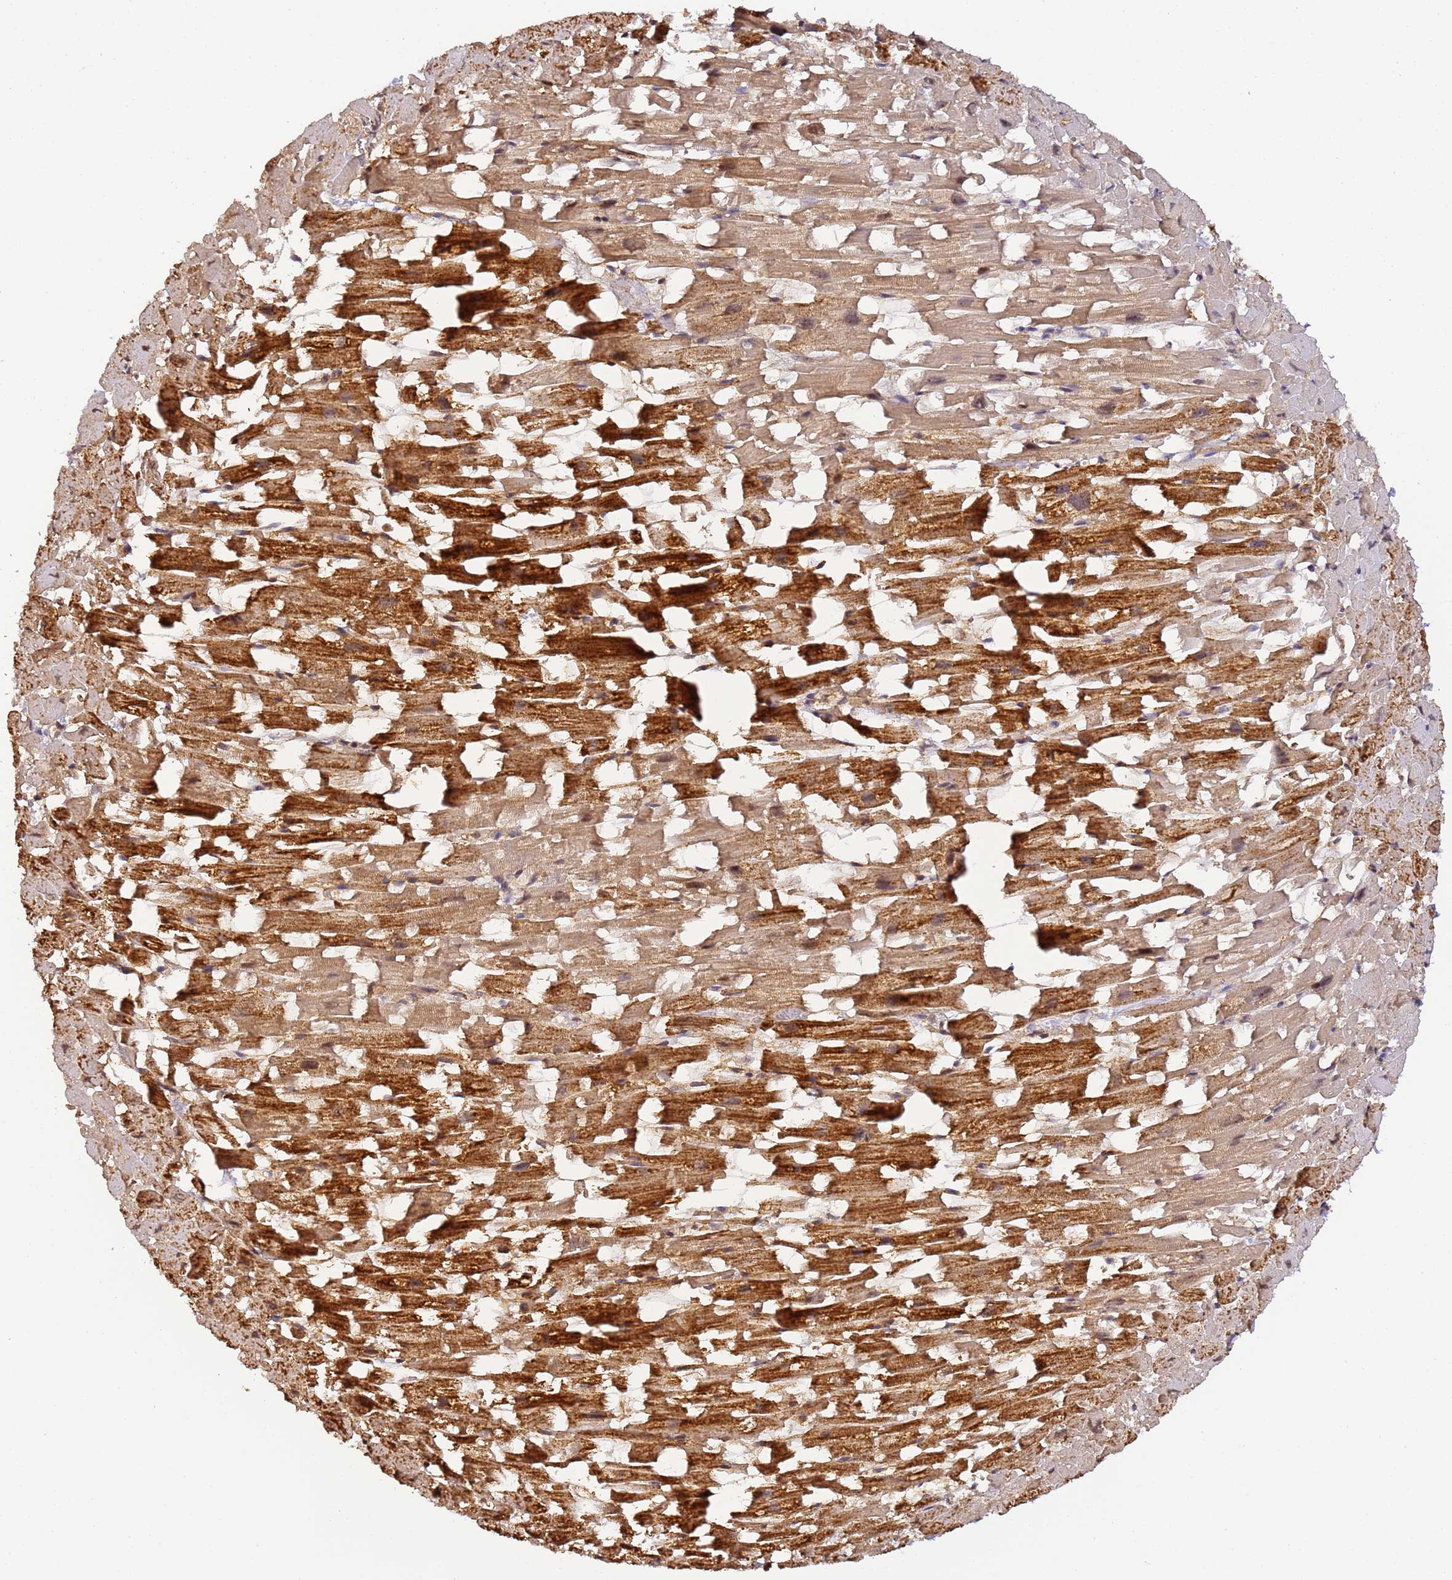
{"staining": {"intensity": "strong", "quantity": ">75%", "location": "cytoplasmic/membranous"}, "tissue": "heart muscle", "cell_type": "Cardiomyocytes", "image_type": "normal", "snomed": [{"axis": "morphology", "description": "Normal tissue, NOS"}, {"axis": "topography", "description": "Heart"}], "caption": "Human heart muscle stained for a protein (brown) exhibits strong cytoplasmic/membranous positive expression in about >75% of cardiomyocytes.", "gene": "FRG2B", "patient": {"sex": "female", "age": 64}}